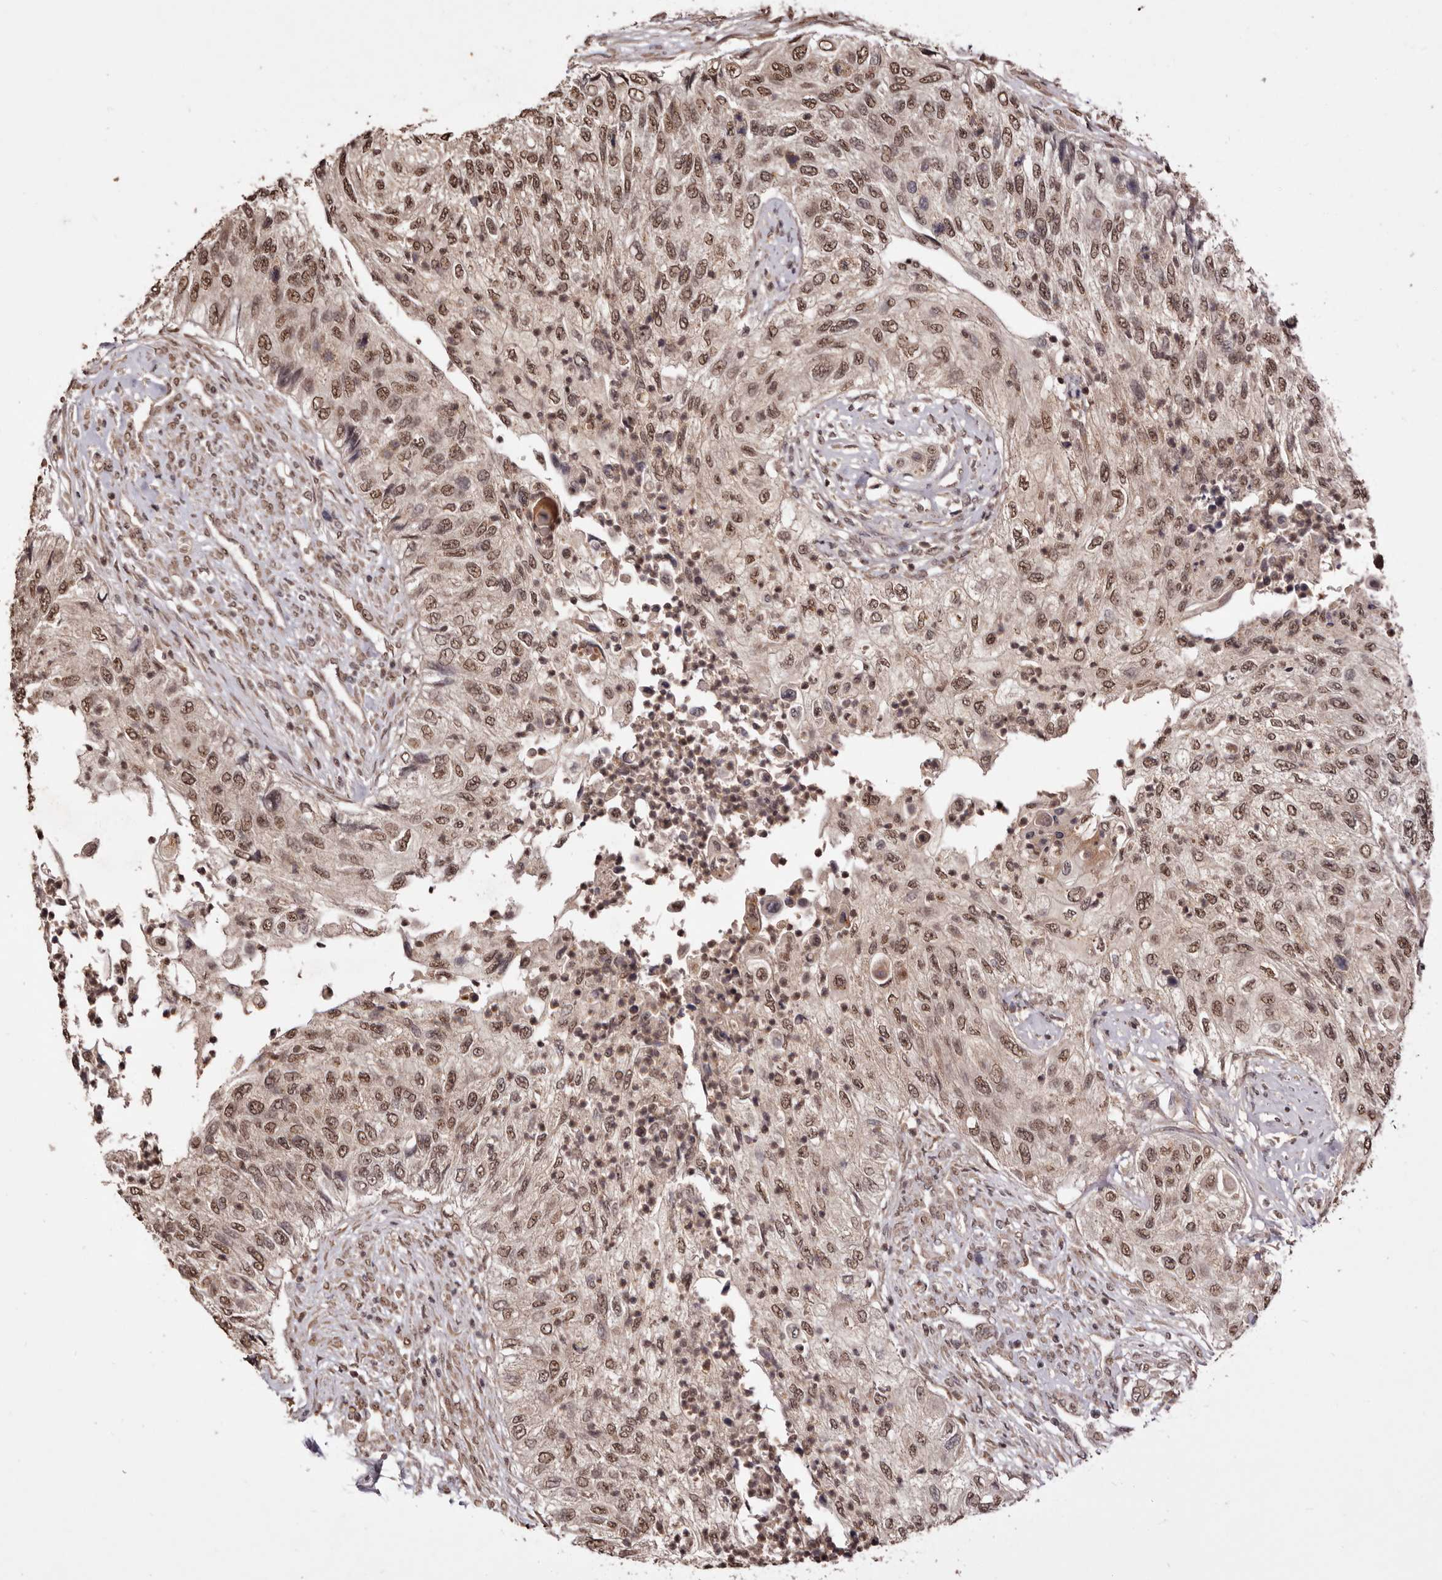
{"staining": {"intensity": "strong", "quantity": ">75%", "location": "cytoplasmic/membranous,nuclear"}, "tissue": "urothelial cancer", "cell_type": "Tumor cells", "image_type": "cancer", "snomed": [{"axis": "morphology", "description": "Urothelial carcinoma, High grade"}, {"axis": "topography", "description": "Urinary bladder"}], "caption": "A histopathology image showing strong cytoplasmic/membranous and nuclear positivity in approximately >75% of tumor cells in high-grade urothelial carcinoma, as visualized by brown immunohistochemical staining.", "gene": "NOTCH1", "patient": {"sex": "female", "age": 60}}